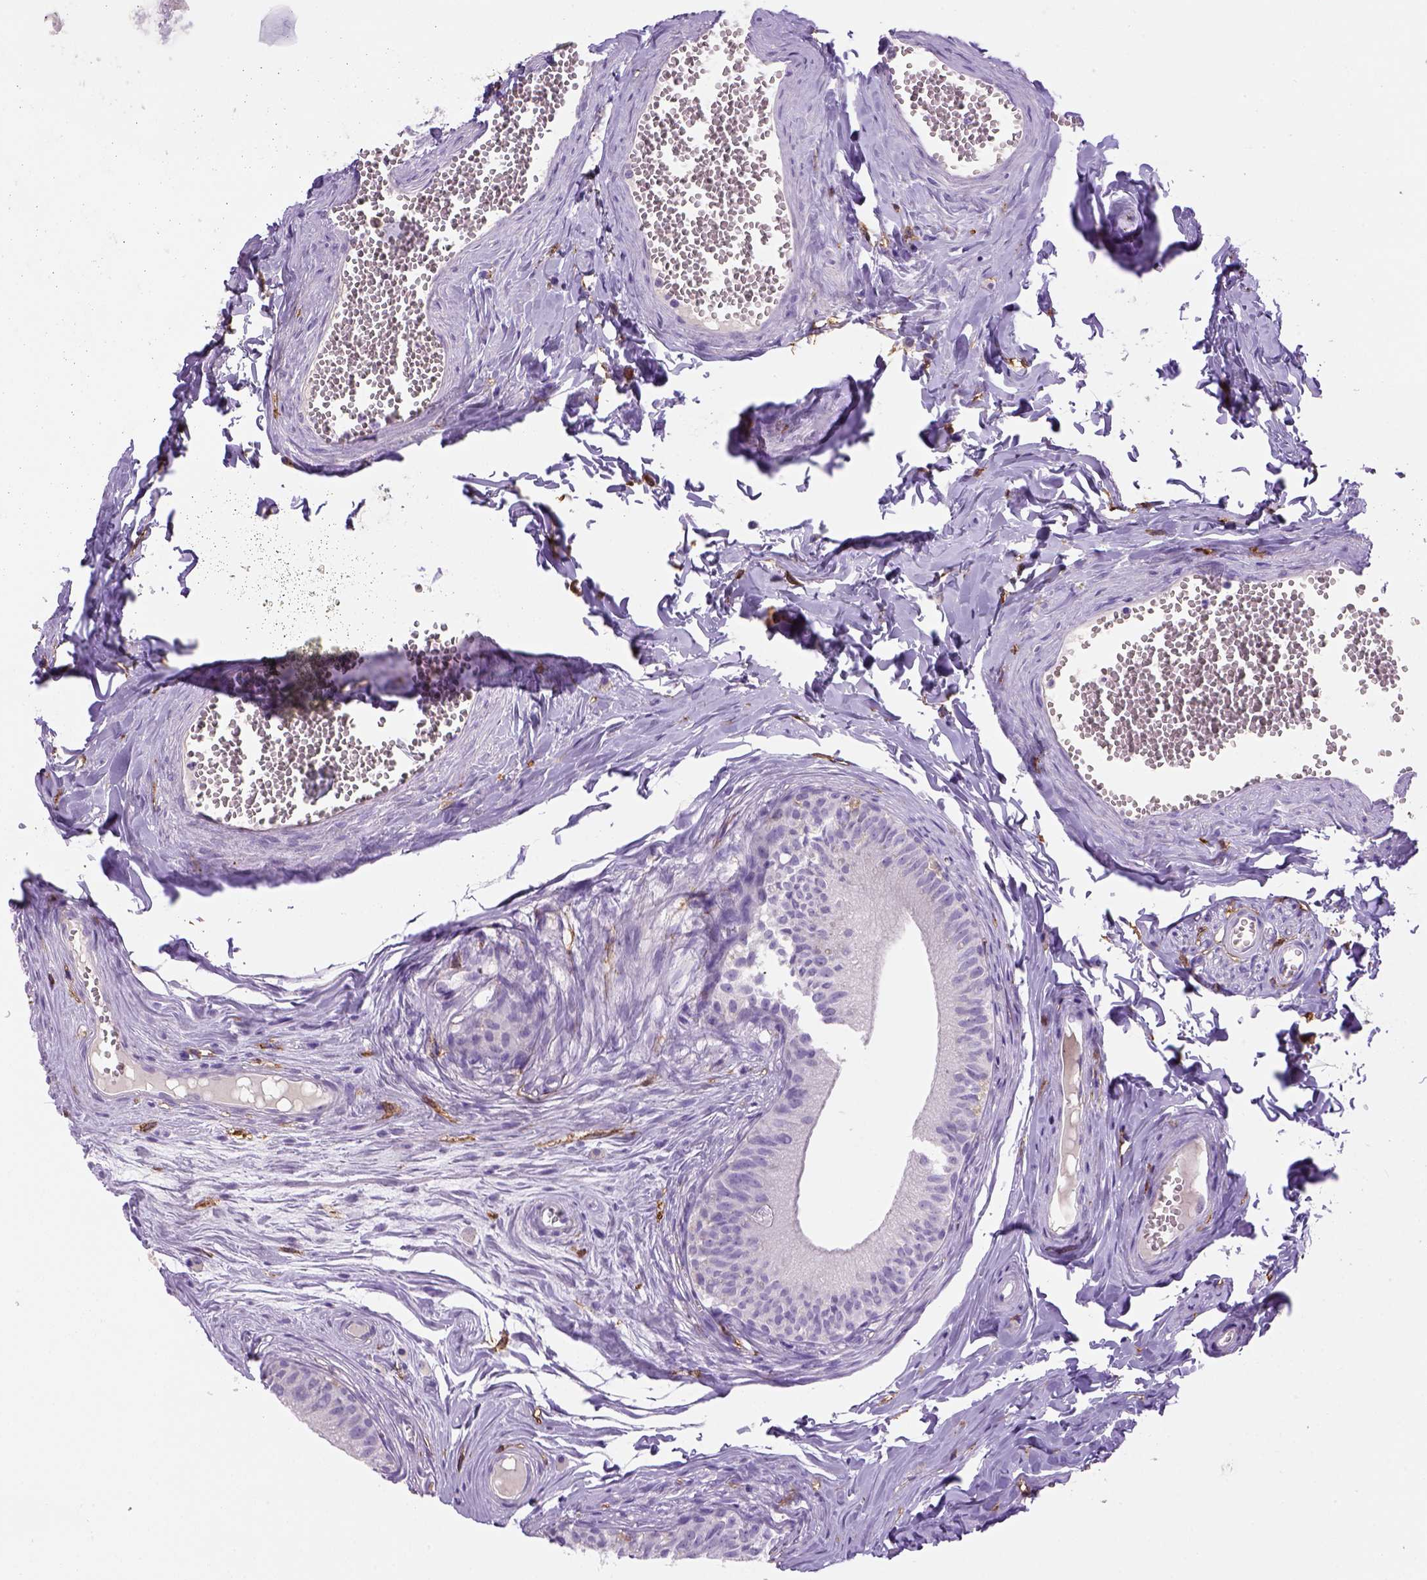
{"staining": {"intensity": "negative", "quantity": "none", "location": "none"}, "tissue": "epididymis", "cell_type": "Glandular cells", "image_type": "normal", "snomed": [{"axis": "morphology", "description": "Normal tissue, NOS"}, {"axis": "topography", "description": "Epididymis"}], "caption": "A high-resolution photomicrograph shows IHC staining of benign epididymis, which exhibits no significant expression in glandular cells. Nuclei are stained in blue.", "gene": "CD14", "patient": {"sex": "male", "age": 45}}